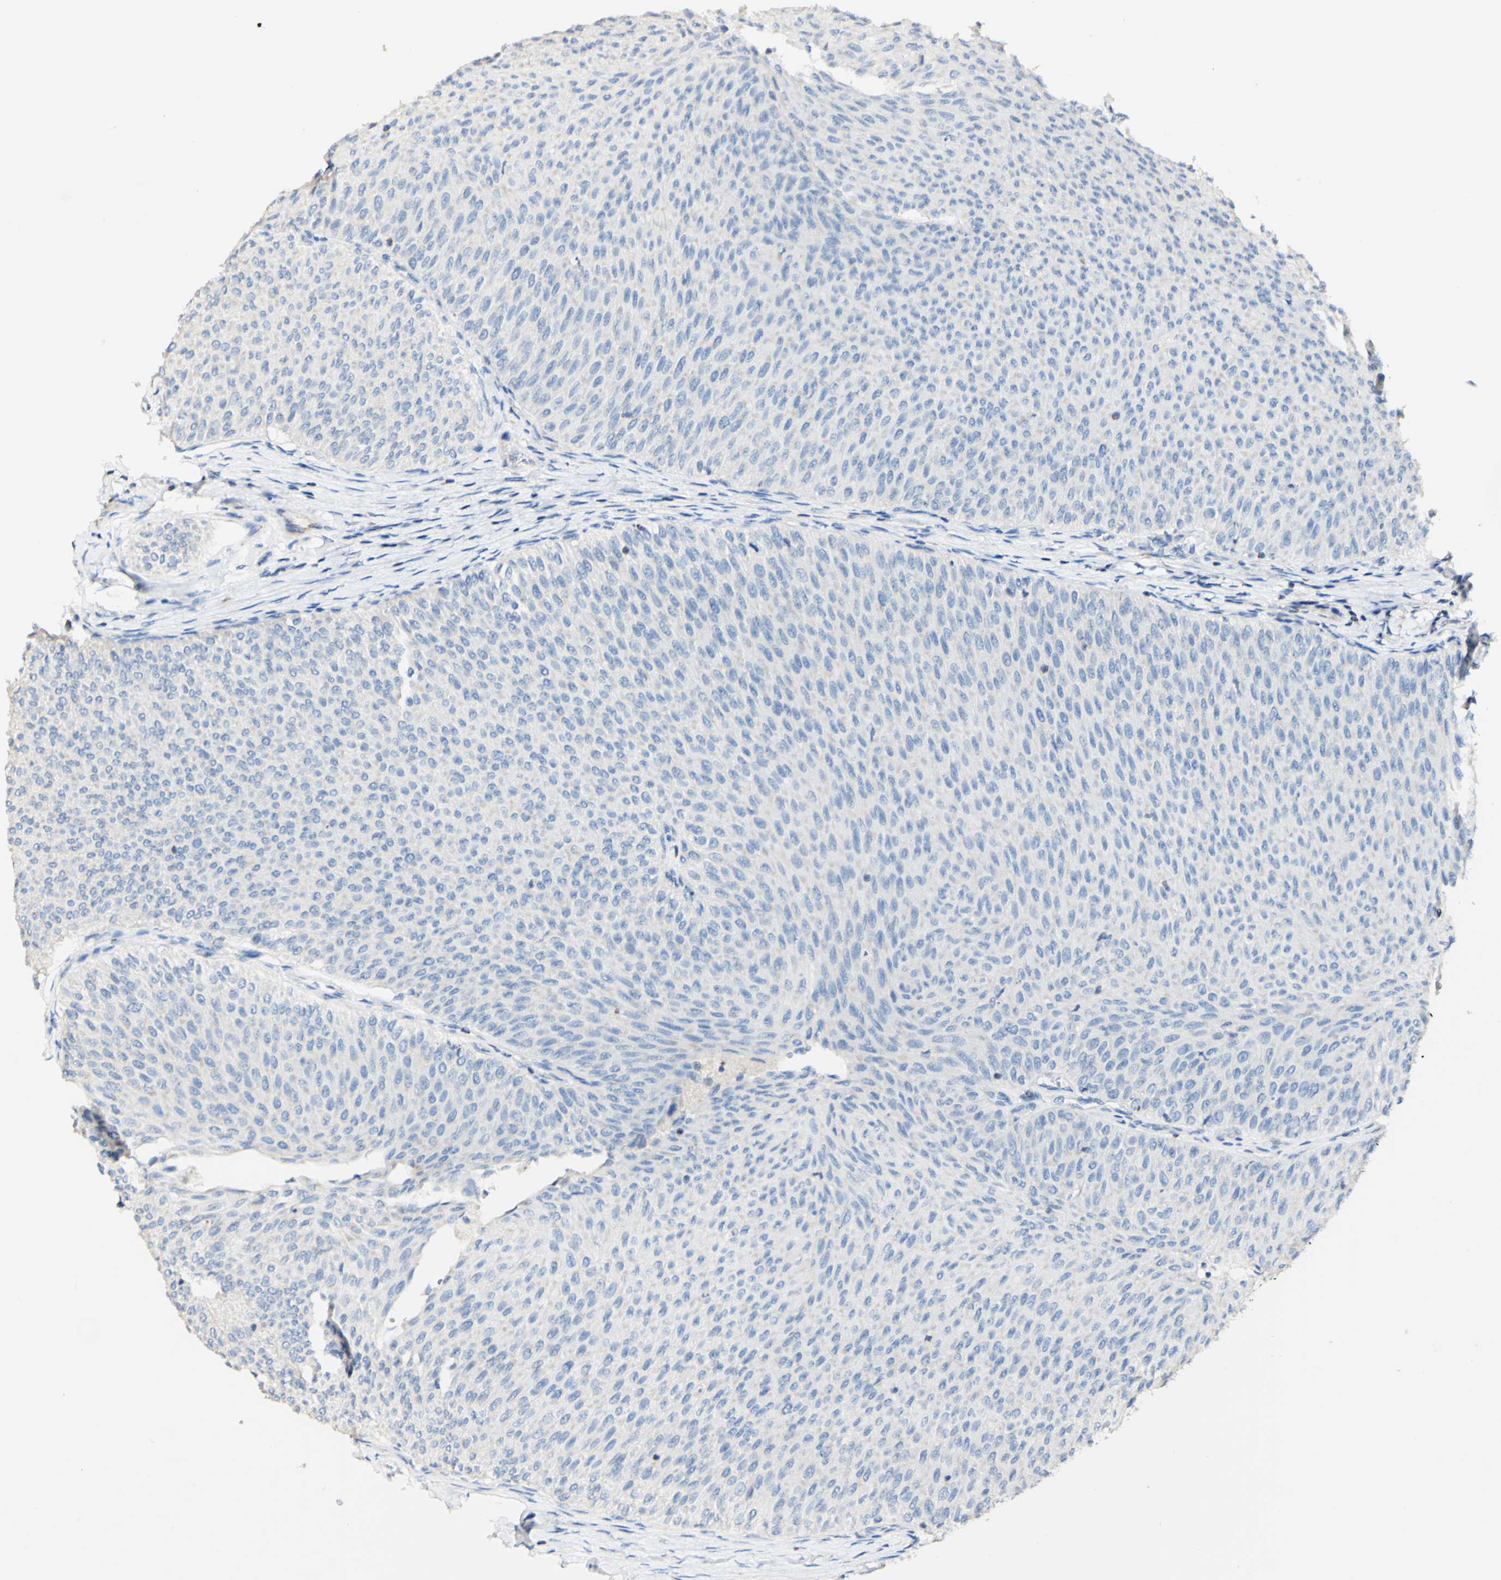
{"staining": {"intensity": "negative", "quantity": "none", "location": "none"}, "tissue": "urothelial cancer", "cell_type": "Tumor cells", "image_type": "cancer", "snomed": [{"axis": "morphology", "description": "Urothelial carcinoma, Low grade"}, {"axis": "topography", "description": "Urinary bladder"}], "caption": "Immunohistochemistry of low-grade urothelial carcinoma demonstrates no positivity in tumor cells.", "gene": "OXCT1", "patient": {"sex": "male", "age": 78}}